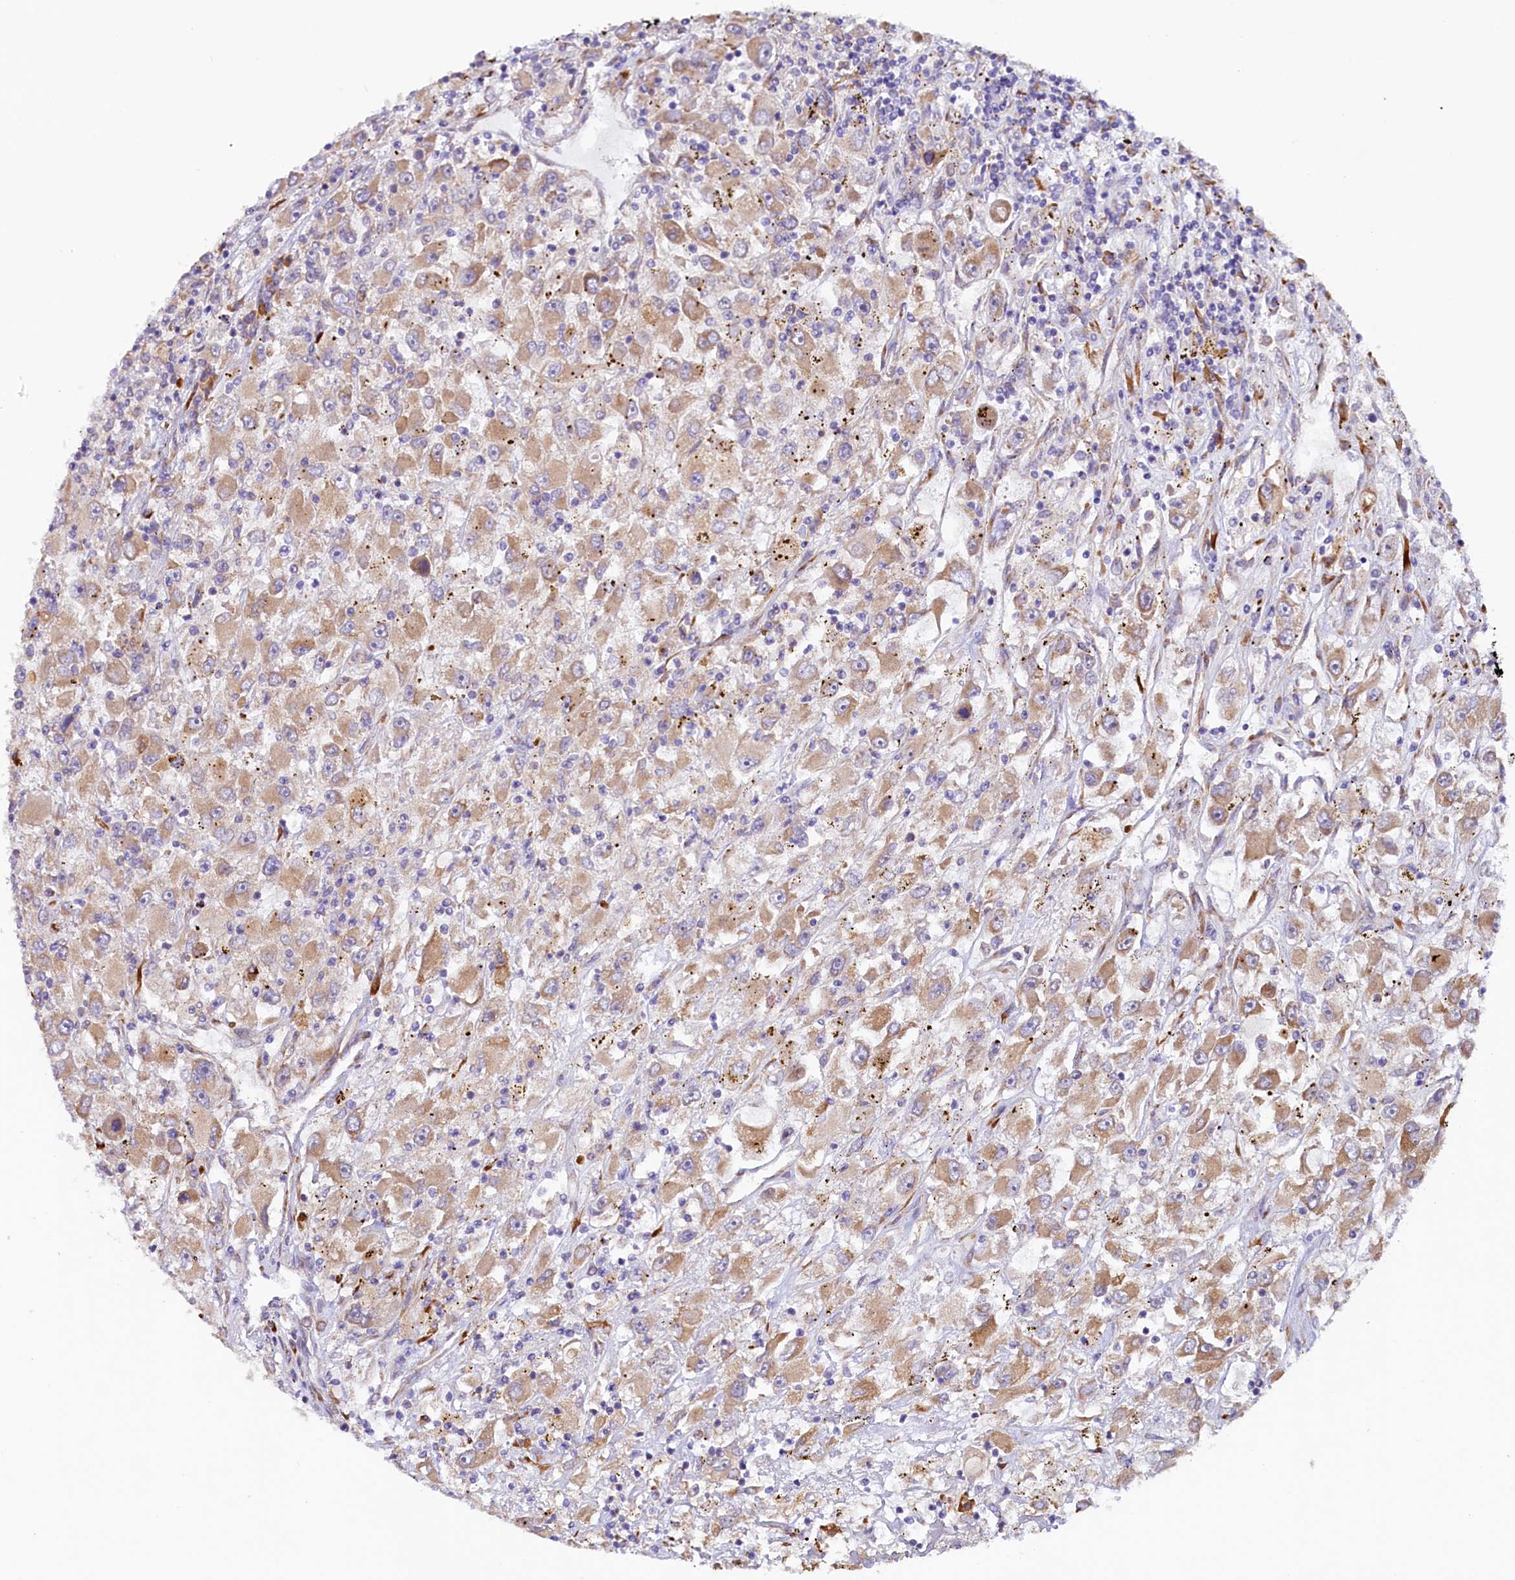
{"staining": {"intensity": "weak", "quantity": ">75%", "location": "cytoplasmic/membranous"}, "tissue": "renal cancer", "cell_type": "Tumor cells", "image_type": "cancer", "snomed": [{"axis": "morphology", "description": "Adenocarcinoma, NOS"}, {"axis": "topography", "description": "Kidney"}], "caption": "Renal cancer tissue demonstrates weak cytoplasmic/membranous positivity in approximately >75% of tumor cells", "gene": "SSC5D", "patient": {"sex": "female", "age": 52}}